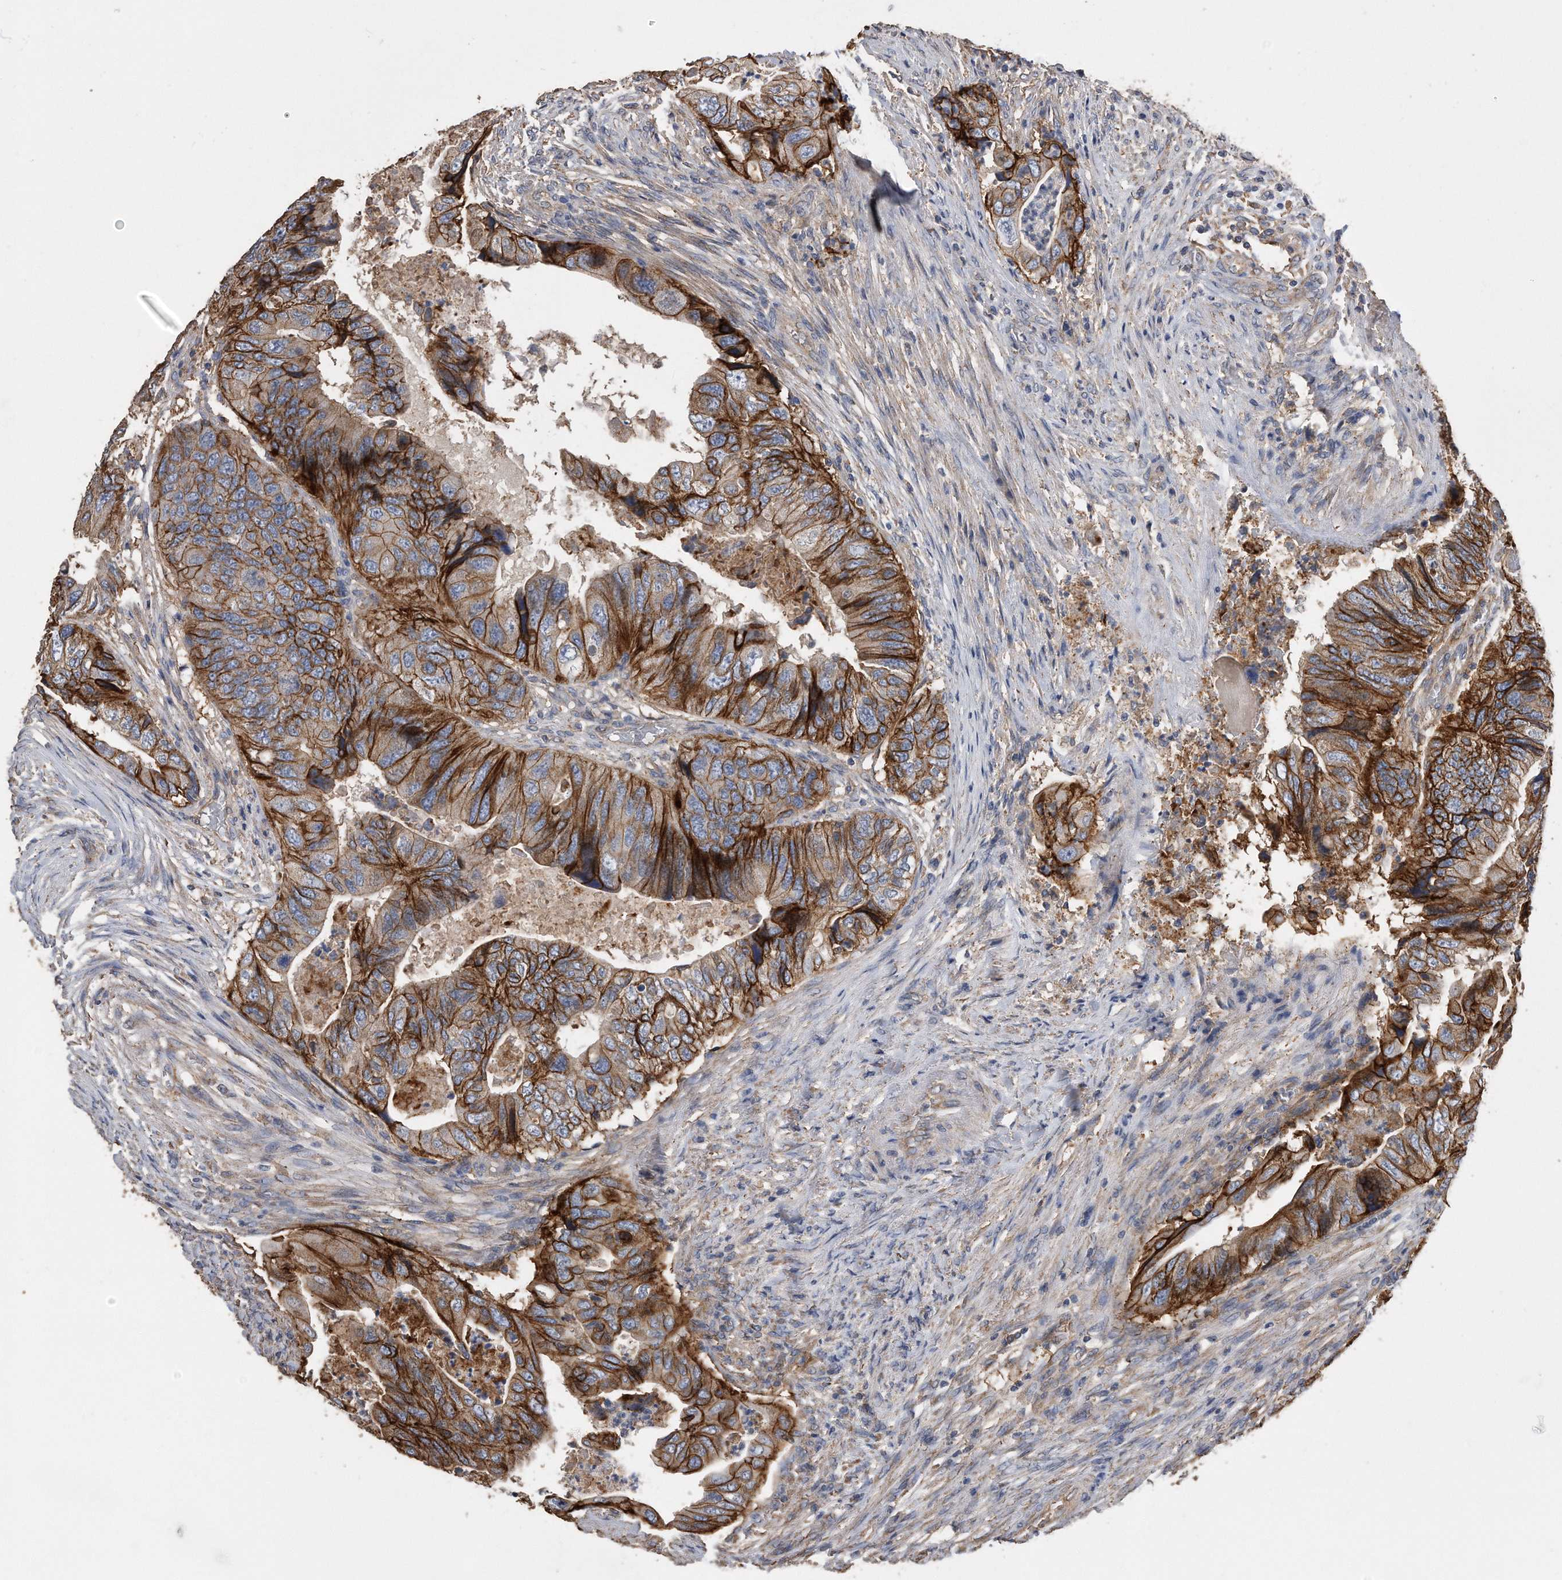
{"staining": {"intensity": "moderate", "quantity": ">75%", "location": "cytoplasmic/membranous"}, "tissue": "colorectal cancer", "cell_type": "Tumor cells", "image_type": "cancer", "snomed": [{"axis": "morphology", "description": "Adenocarcinoma, NOS"}, {"axis": "topography", "description": "Rectum"}], "caption": "Immunohistochemistry (IHC) of colorectal cancer shows medium levels of moderate cytoplasmic/membranous expression in approximately >75% of tumor cells. Nuclei are stained in blue.", "gene": "CDCP1", "patient": {"sex": "male", "age": 63}}